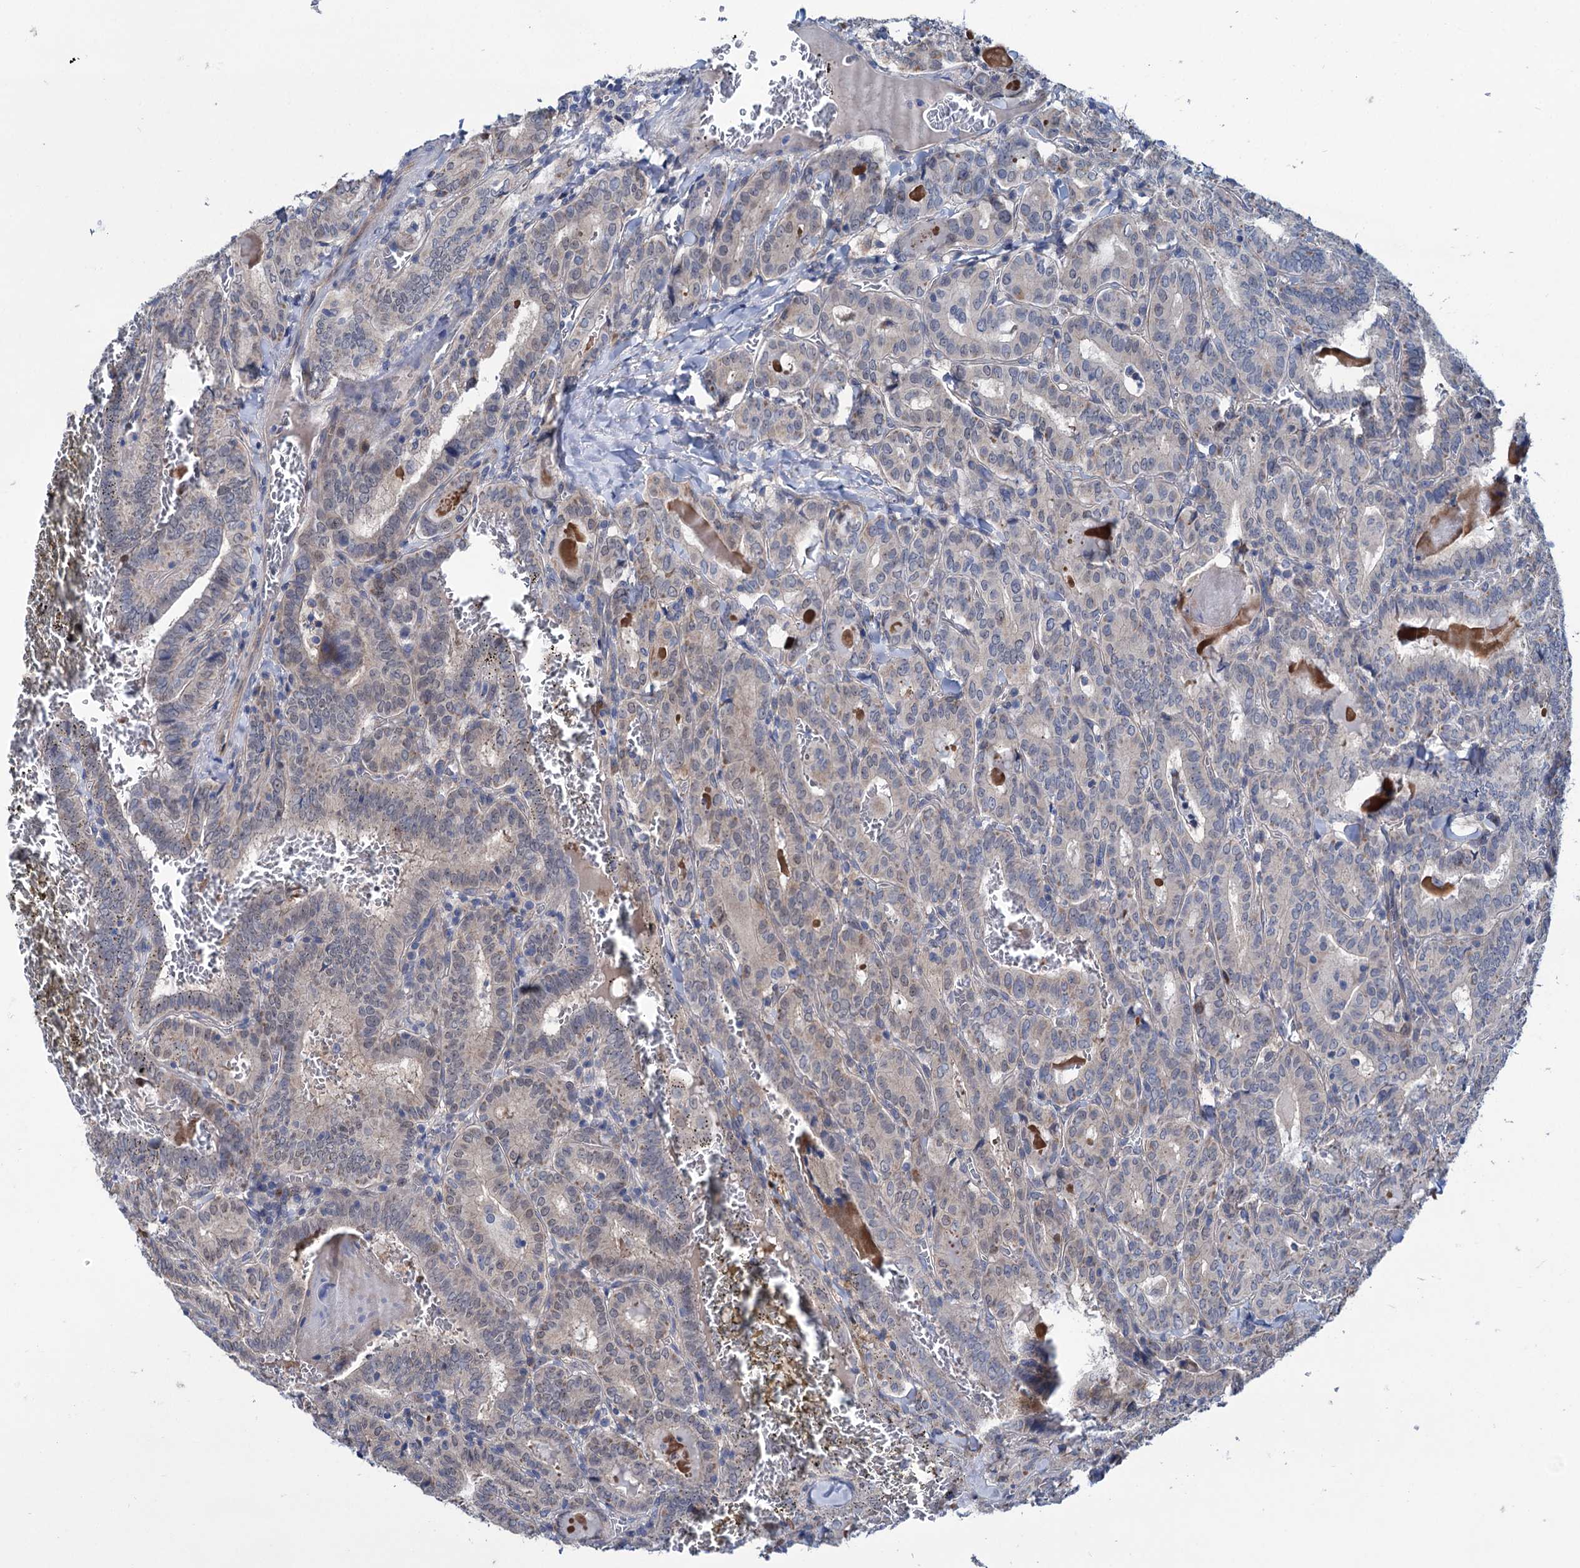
{"staining": {"intensity": "weak", "quantity": "<25%", "location": "cytoplasmic/membranous"}, "tissue": "thyroid cancer", "cell_type": "Tumor cells", "image_type": "cancer", "snomed": [{"axis": "morphology", "description": "Papillary adenocarcinoma, NOS"}, {"axis": "topography", "description": "Thyroid gland"}], "caption": "DAB (3,3'-diaminobenzidine) immunohistochemical staining of human thyroid cancer (papillary adenocarcinoma) exhibits no significant staining in tumor cells.", "gene": "EYA4", "patient": {"sex": "female", "age": 72}}